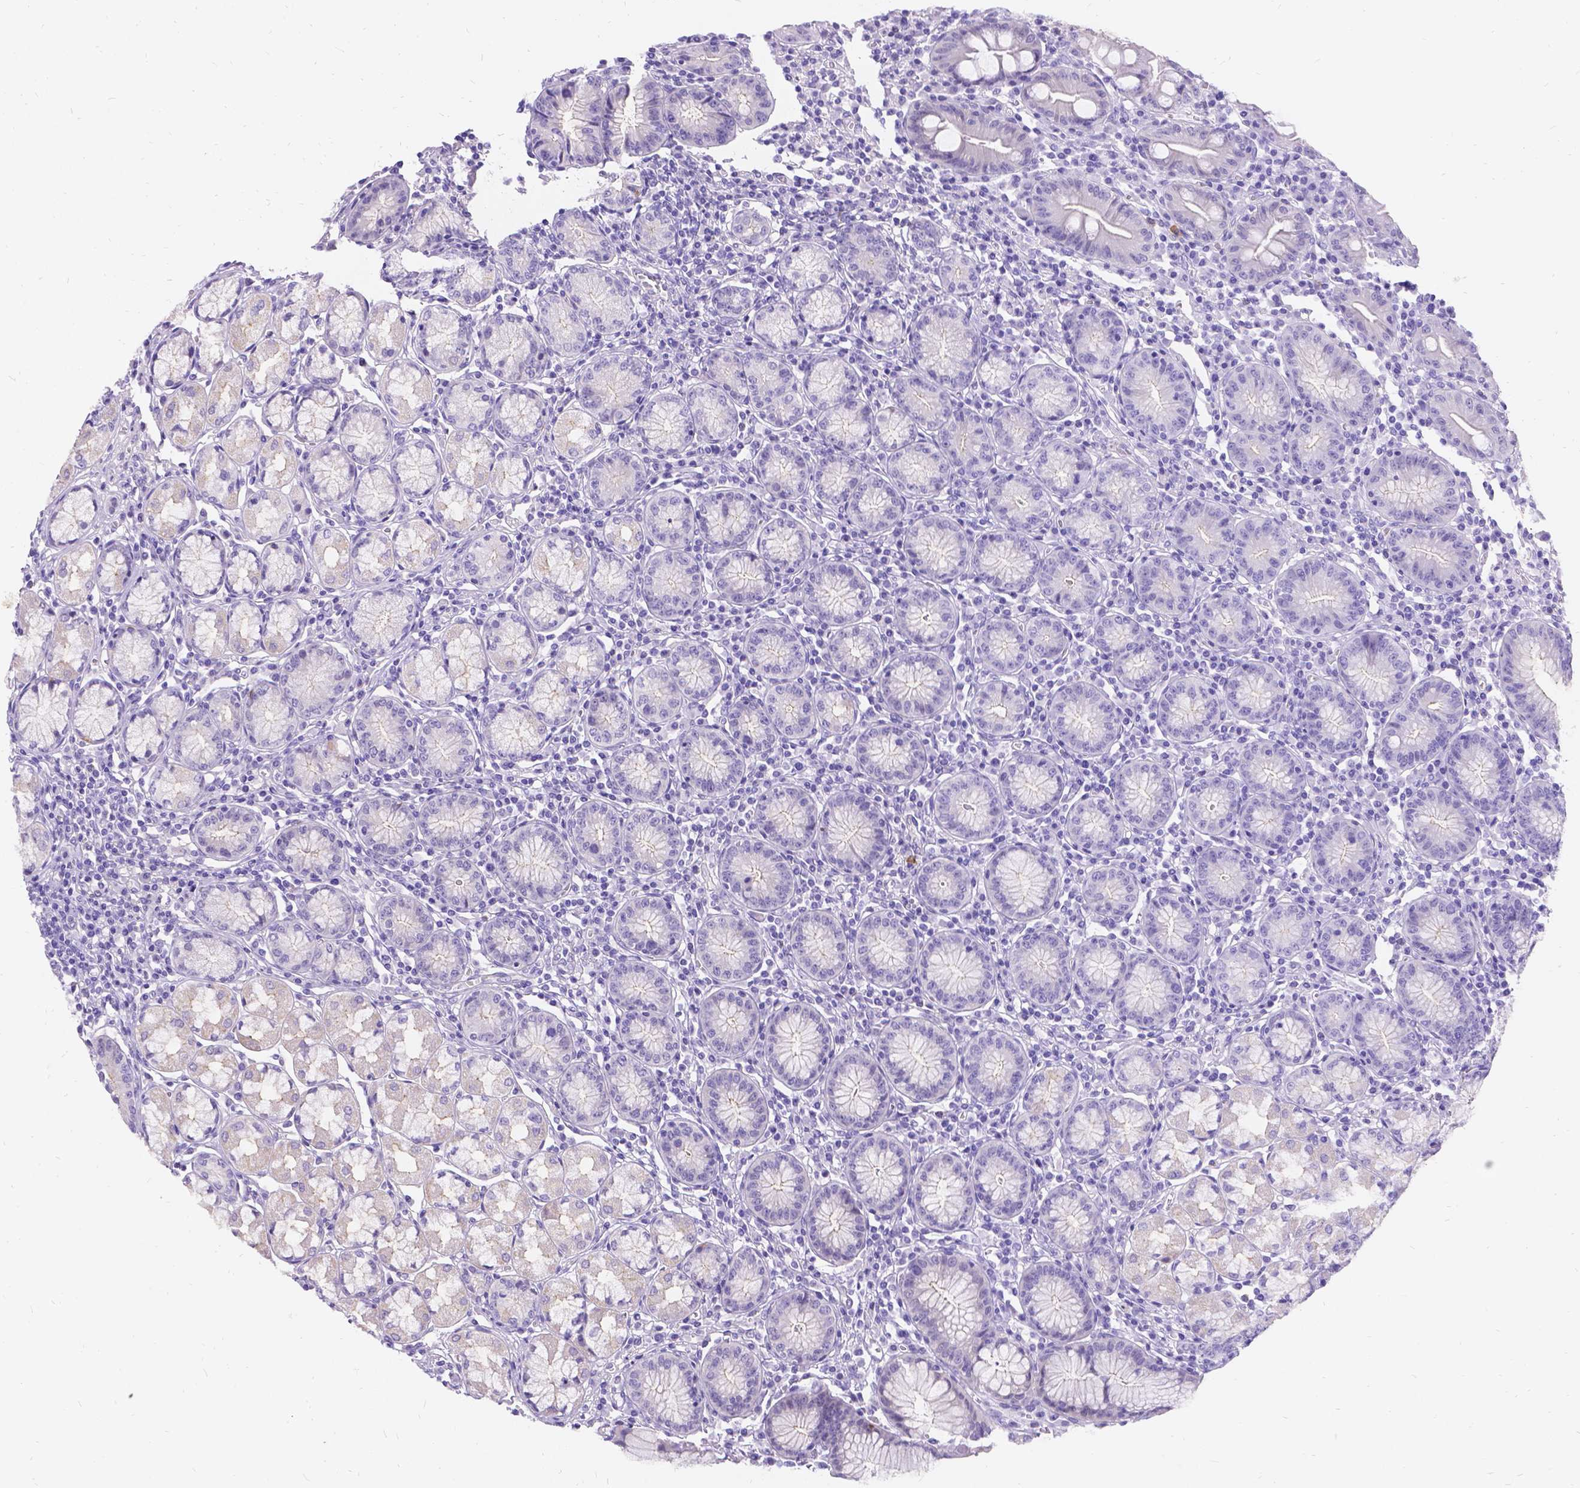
{"staining": {"intensity": "weak", "quantity": "<25%", "location": "cytoplasmic/membranous"}, "tissue": "stomach", "cell_type": "Glandular cells", "image_type": "normal", "snomed": [{"axis": "morphology", "description": "Normal tissue, NOS"}, {"axis": "topography", "description": "Stomach"}], "caption": "Stomach stained for a protein using immunohistochemistry (IHC) reveals no expression glandular cells.", "gene": "PALS1", "patient": {"sex": "male", "age": 55}}